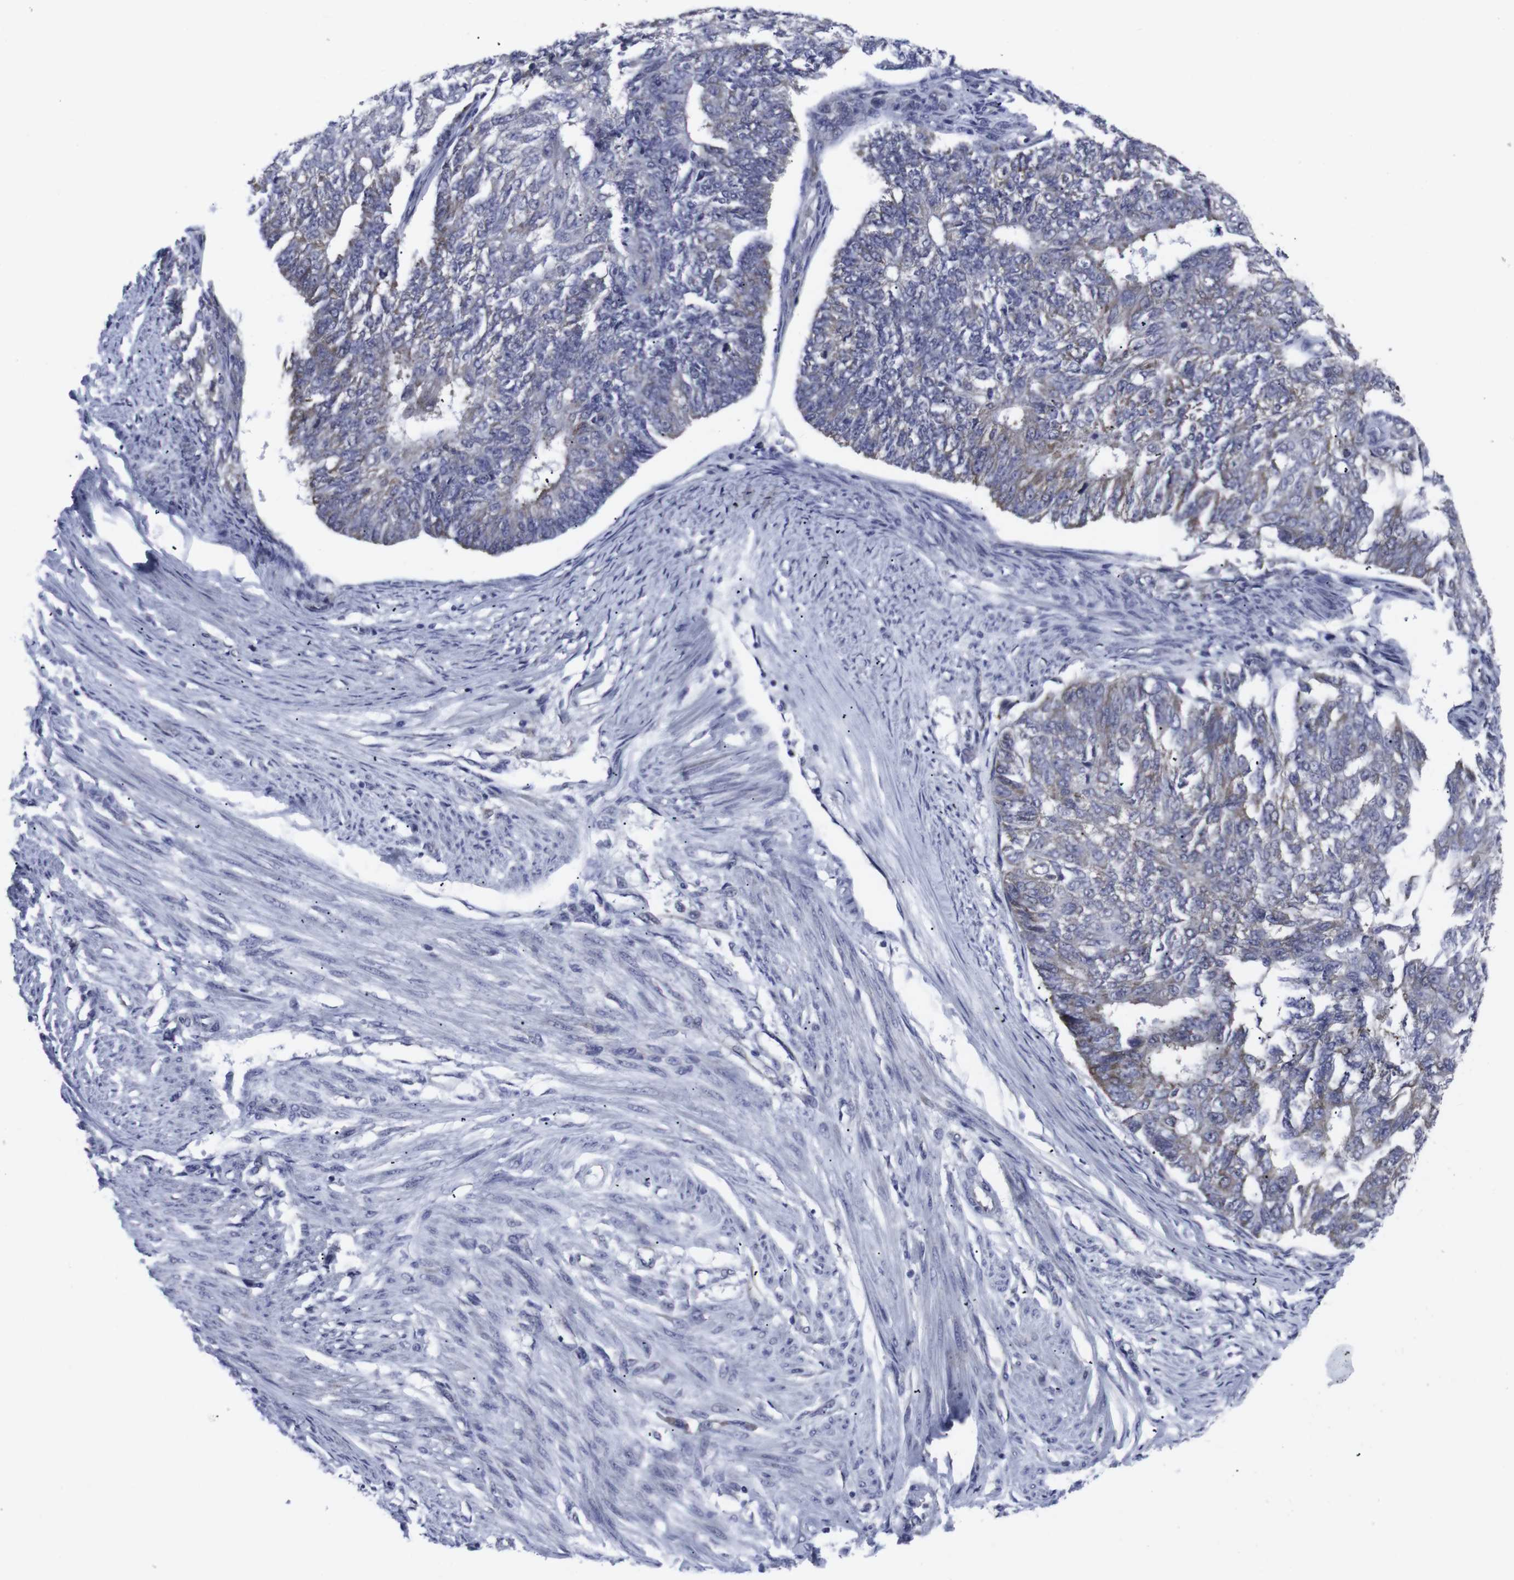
{"staining": {"intensity": "moderate", "quantity": "<25%", "location": "cytoplasmic/membranous"}, "tissue": "endometrial cancer", "cell_type": "Tumor cells", "image_type": "cancer", "snomed": [{"axis": "morphology", "description": "Adenocarcinoma, NOS"}, {"axis": "topography", "description": "Endometrium"}], "caption": "Protein staining of endometrial cancer (adenocarcinoma) tissue displays moderate cytoplasmic/membranous positivity in approximately <25% of tumor cells. (brown staining indicates protein expression, while blue staining denotes nuclei).", "gene": "GEMIN2", "patient": {"sex": "female", "age": 32}}